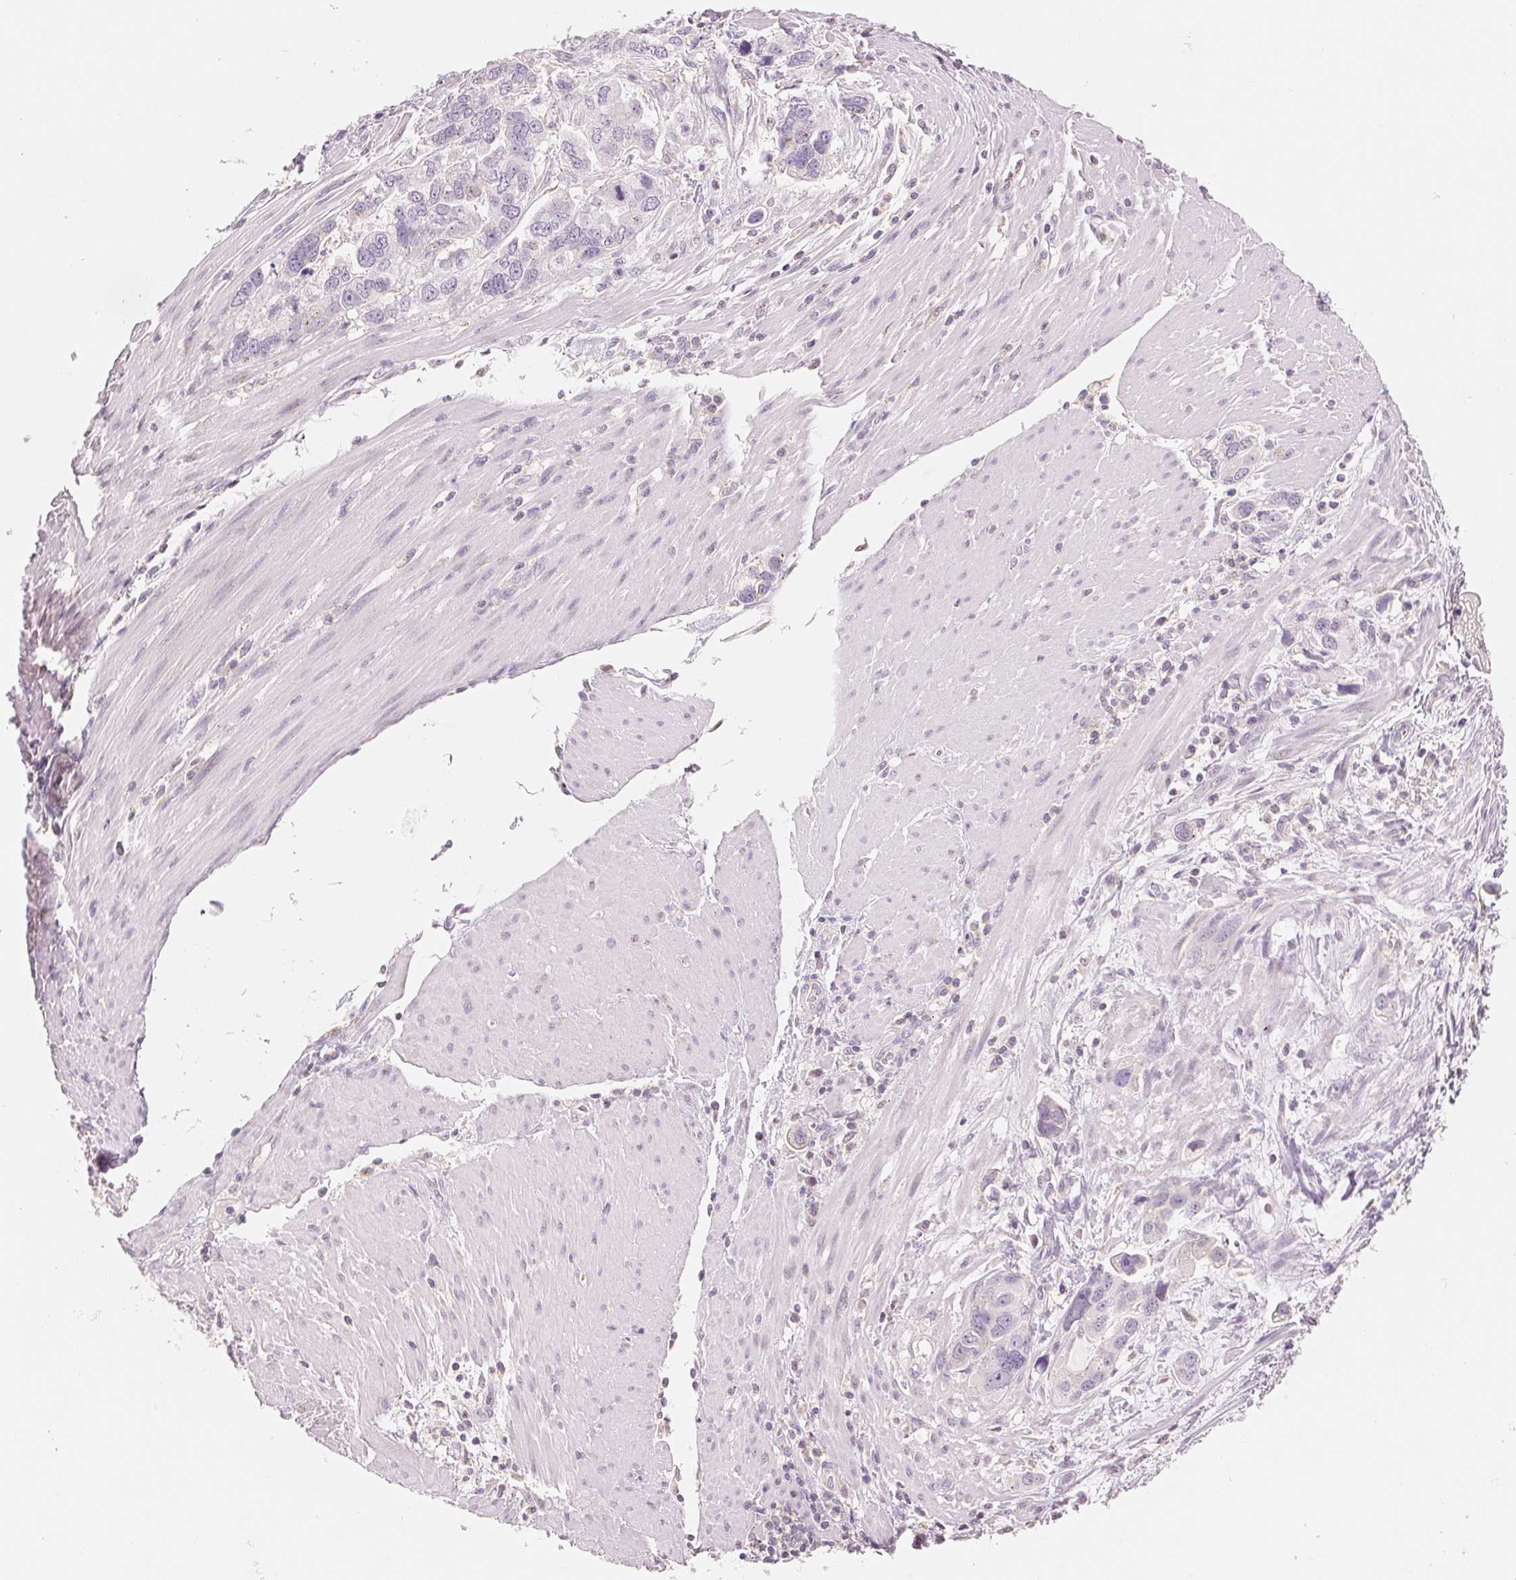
{"staining": {"intensity": "negative", "quantity": "none", "location": "none"}, "tissue": "stomach cancer", "cell_type": "Tumor cells", "image_type": "cancer", "snomed": [{"axis": "morphology", "description": "Adenocarcinoma, NOS"}, {"axis": "topography", "description": "Stomach, lower"}], "caption": "This is a histopathology image of immunohistochemistry (IHC) staining of stomach cancer, which shows no staining in tumor cells.", "gene": "HOXB13", "patient": {"sex": "female", "age": 93}}